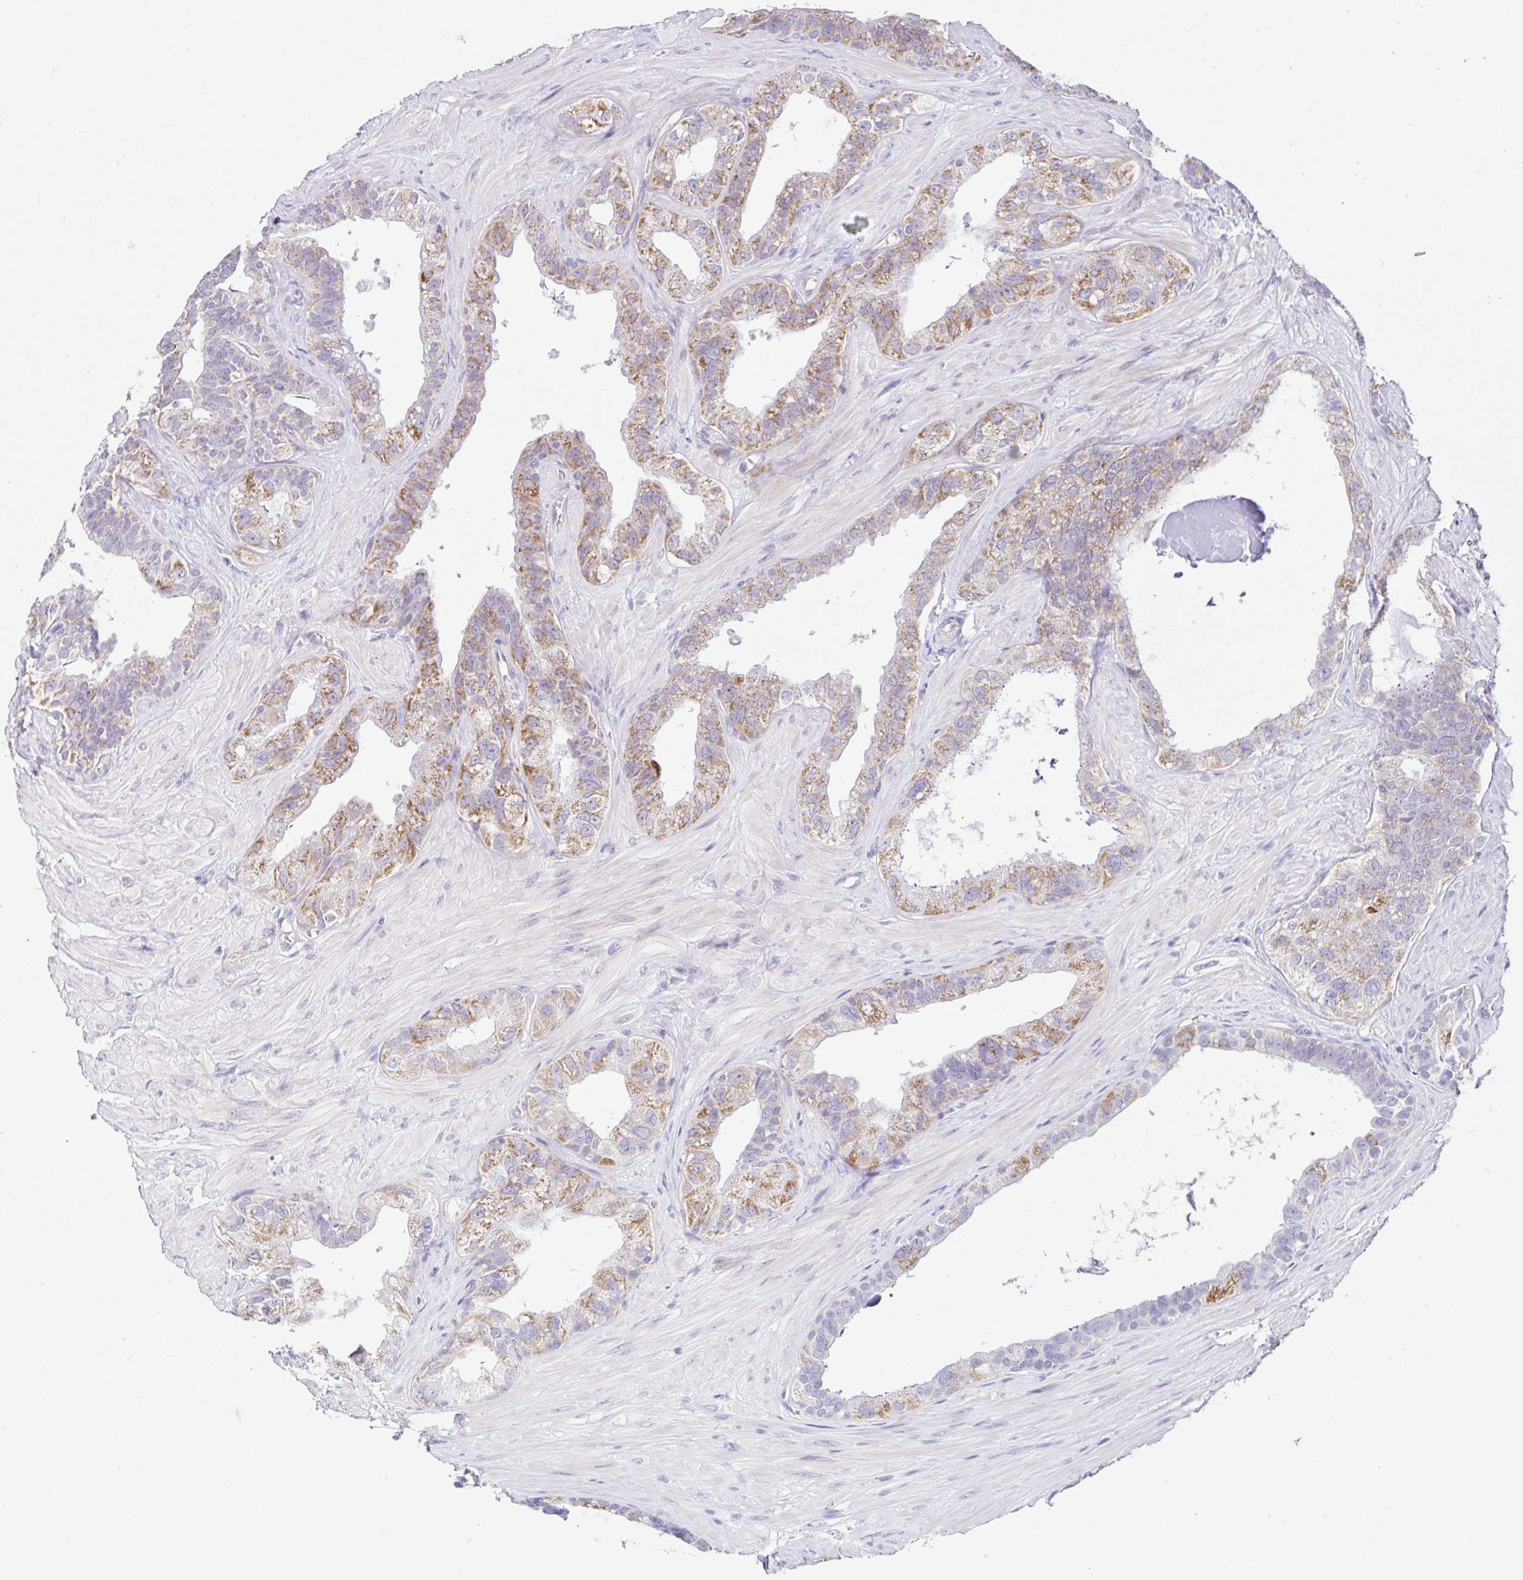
{"staining": {"intensity": "moderate", "quantity": ">75%", "location": "cytoplasmic/membranous"}, "tissue": "seminal vesicle", "cell_type": "Glandular cells", "image_type": "normal", "snomed": [{"axis": "morphology", "description": "Normal tissue, NOS"}, {"axis": "topography", "description": "Seminal veicle"}, {"axis": "topography", "description": "Peripheral nerve tissue"}], "caption": "Seminal vesicle stained with a brown dye reveals moderate cytoplasmic/membranous positive expression in approximately >75% of glandular cells.", "gene": "NDUFS2", "patient": {"sex": "male", "age": 76}}